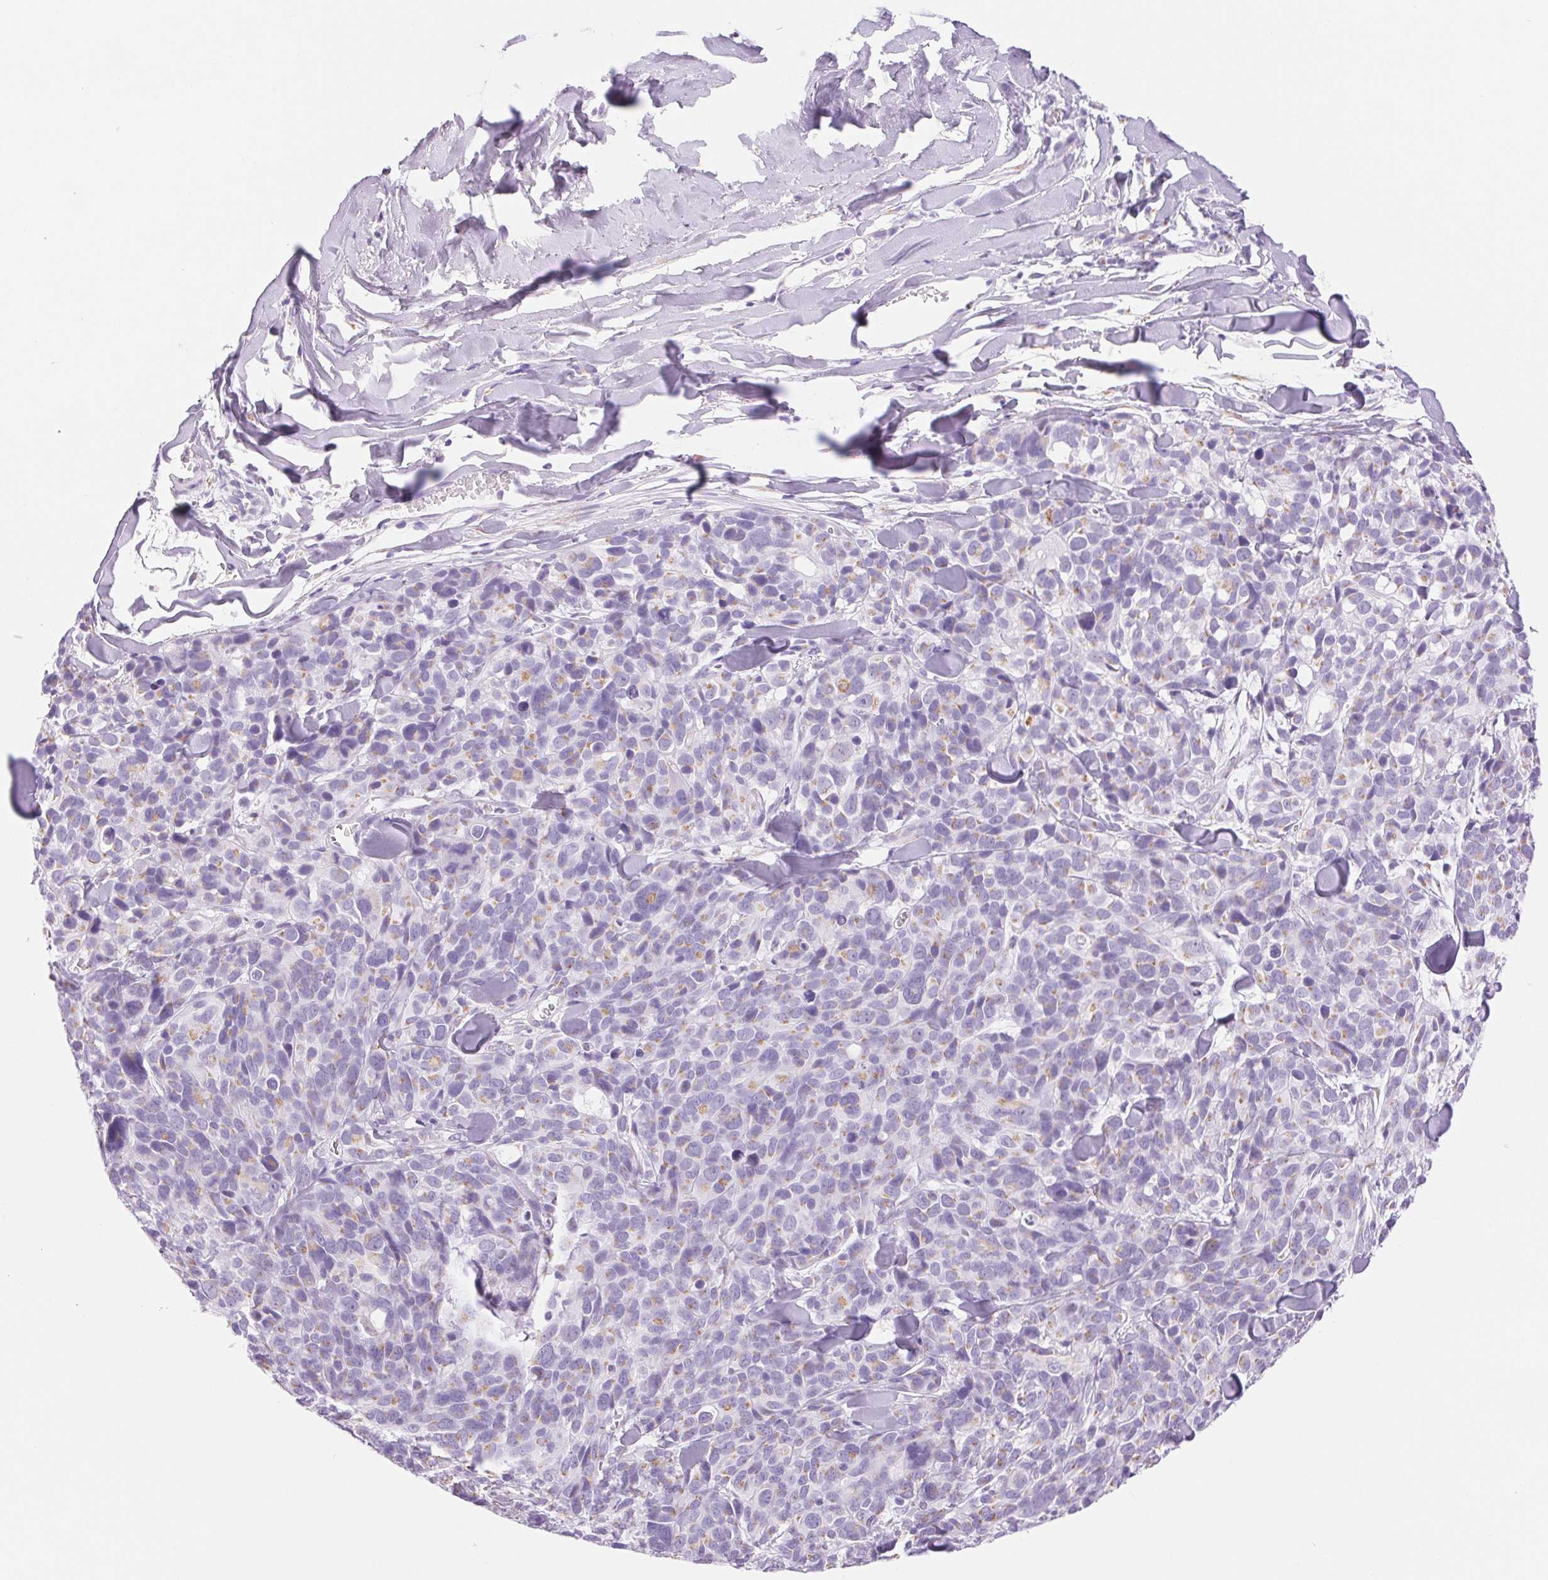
{"staining": {"intensity": "weak", "quantity": "<25%", "location": "cytoplasmic/membranous"}, "tissue": "melanoma", "cell_type": "Tumor cells", "image_type": "cancer", "snomed": [{"axis": "morphology", "description": "Malignant melanoma, NOS"}, {"axis": "topography", "description": "Skin"}], "caption": "Melanoma stained for a protein using immunohistochemistry exhibits no positivity tumor cells.", "gene": "SERPINB3", "patient": {"sex": "male", "age": 51}}